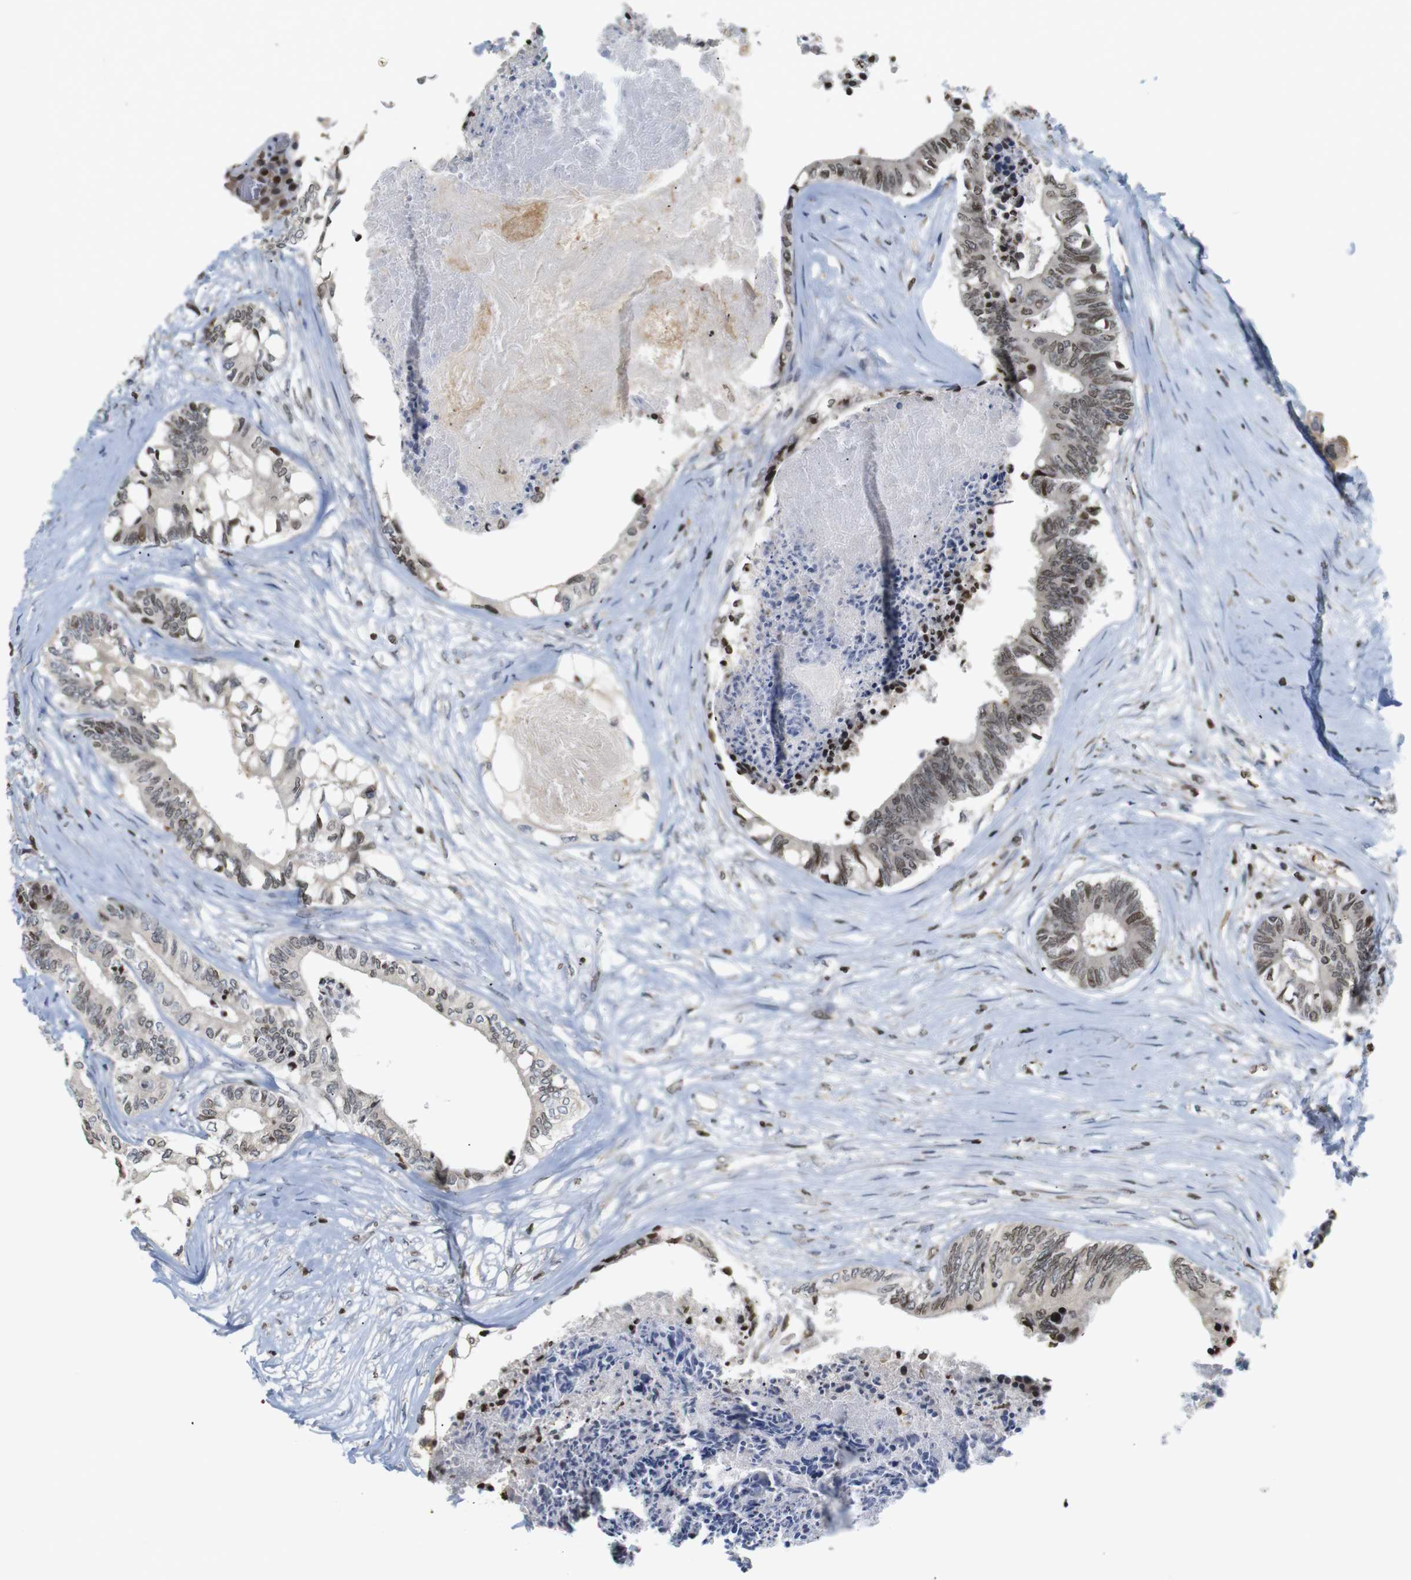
{"staining": {"intensity": "moderate", "quantity": "25%-75%", "location": "nuclear"}, "tissue": "colorectal cancer", "cell_type": "Tumor cells", "image_type": "cancer", "snomed": [{"axis": "morphology", "description": "Adenocarcinoma, NOS"}, {"axis": "topography", "description": "Rectum"}], "caption": "Protein expression analysis of human colorectal cancer reveals moderate nuclear expression in approximately 25%-75% of tumor cells. (Stains: DAB (3,3'-diaminobenzidine) in brown, nuclei in blue, Microscopy: brightfield microscopy at high magnification).", "gene": "MBD1", "patient": {"sex": "male", "age": 63}}